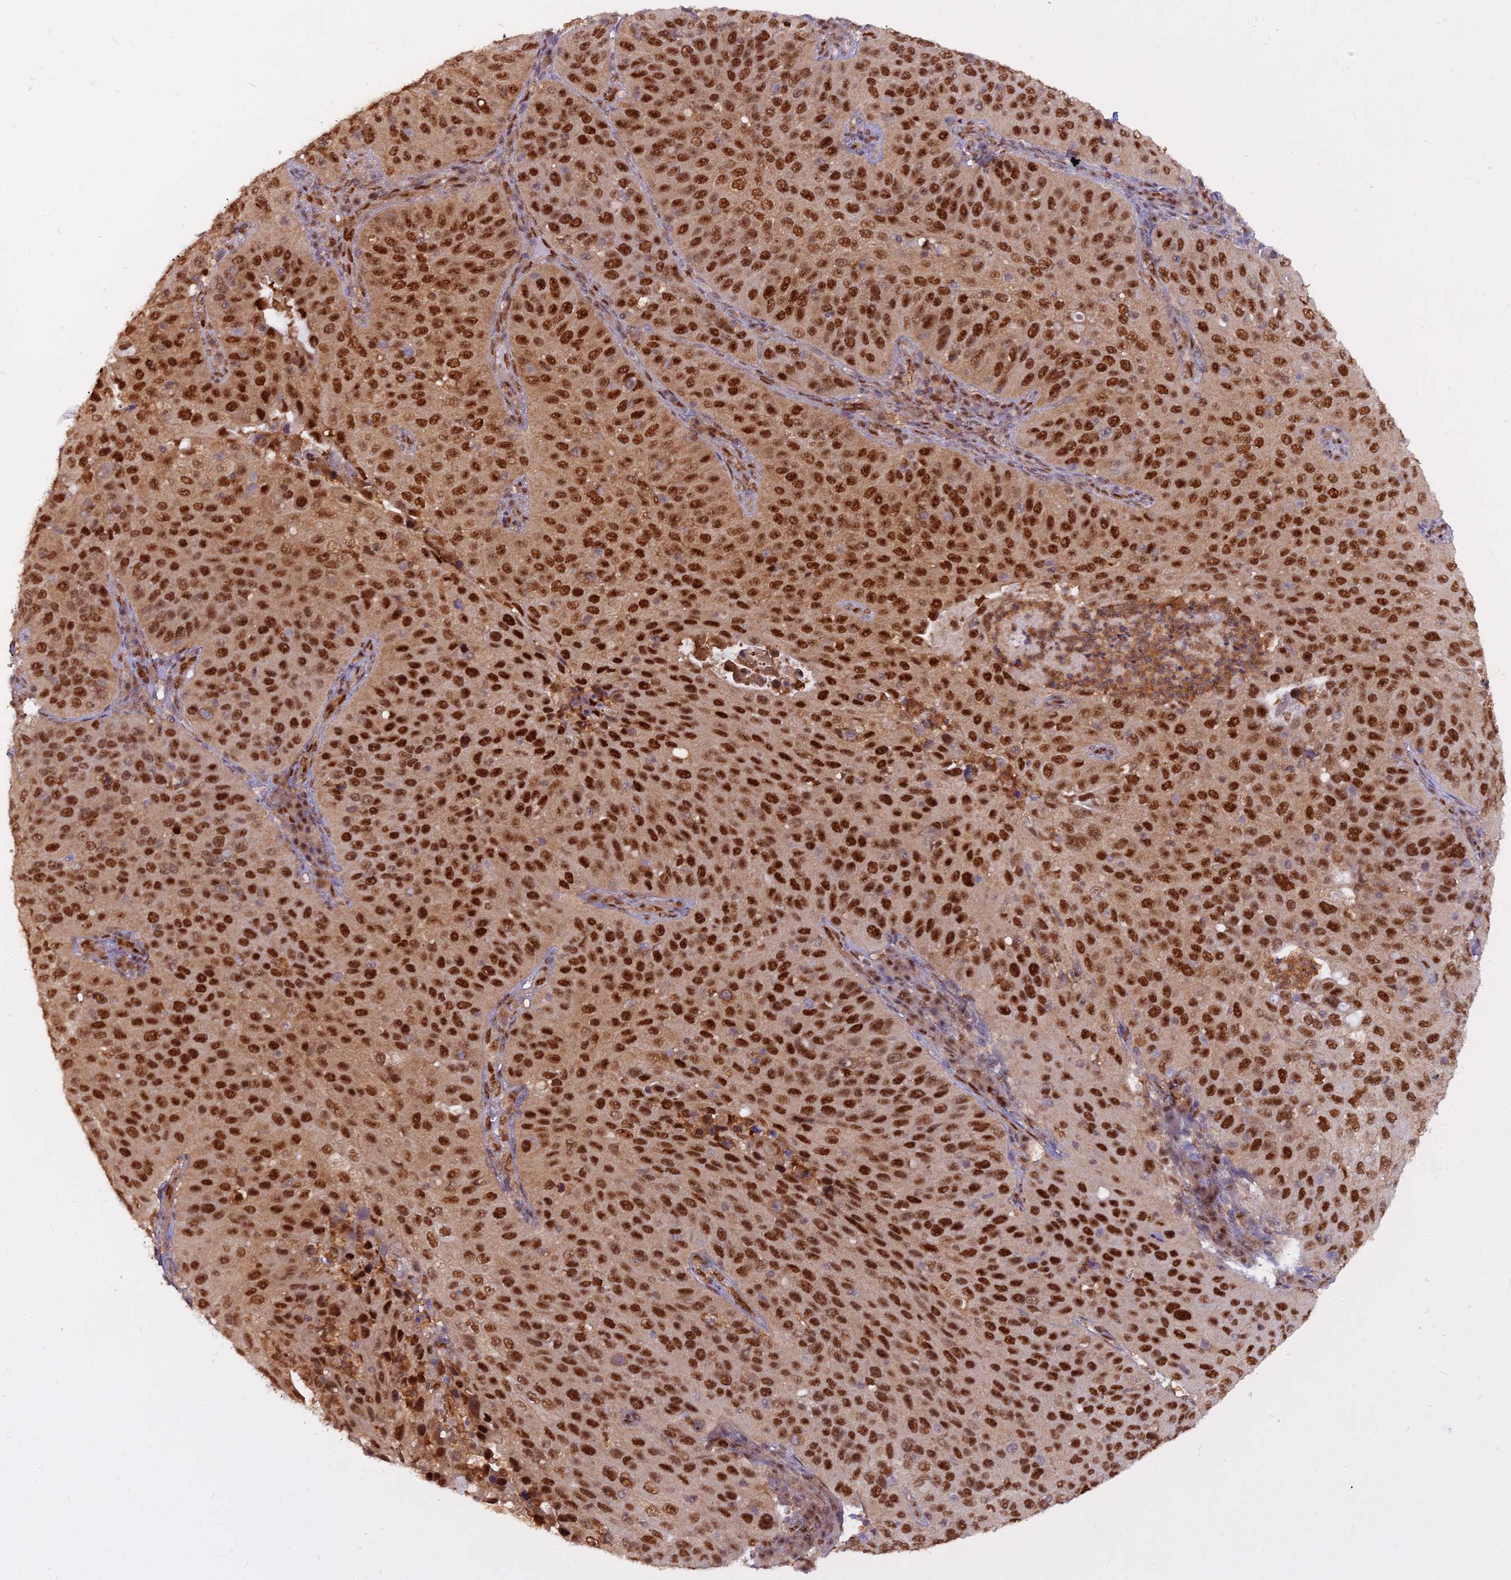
{"staining": {"intensity": "strong", "quantity": ">75%", "location": "nuclear"}, "tissue": "cervical cancer", "cell_type": "Tumor cells", "image_type": "cancer", "snomed": [{"axis": "morphology", "description": "Squamous cell carcinoma, NOS"}, {"axis": "topography", "description": "Cervix"}], "caption": "Brown immunohistochemical staining in cervical squamous cell carcinoma displays strong nuclear expression in approximately >75% of tumor cells. Using DAB (brown) and hematoxylin (blue) stains, captured at high magnification using brightfield microscopy.", "gene": "NPEPL1", "patient": {"sex": "female", "age": 36}}